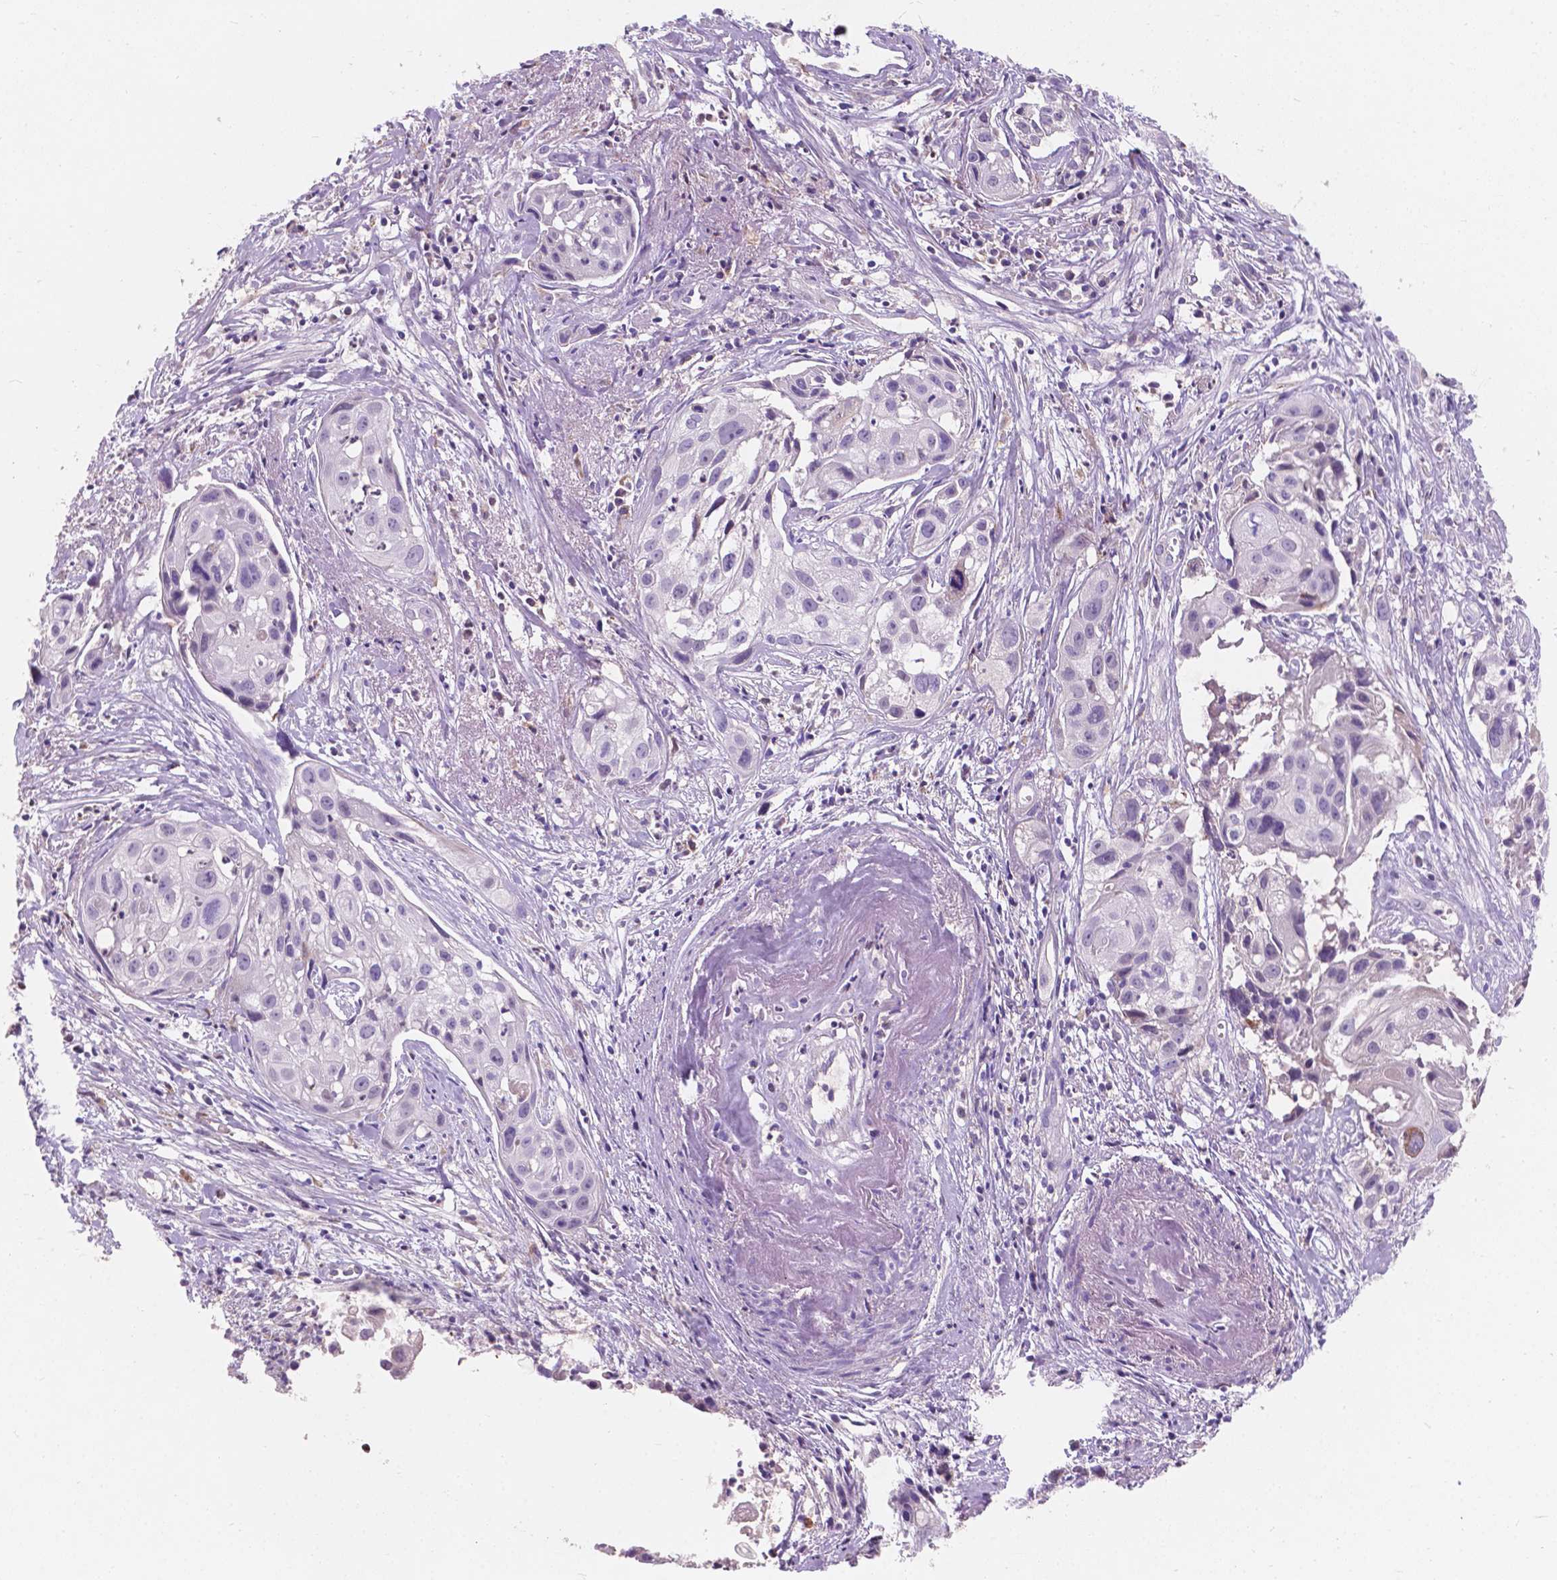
{"staining": {"intensity": "negative", "quantity": "none", "location": "none"}, "tissue": "cervical cancer", "cell_type": "Tumor cells", "image_type": "cancer", "snomed": [{"axis": "morphology", "description": "Squamous cell carcinoma, NOS"}, {"axis": "topography", "description": "Cervix"}], "caption": "IHC of human cervical squamous cell carcinoma shows no positivity in tumor cells.", "gene": "IREB2", "patient": {"sex": "female", "age": 53}}